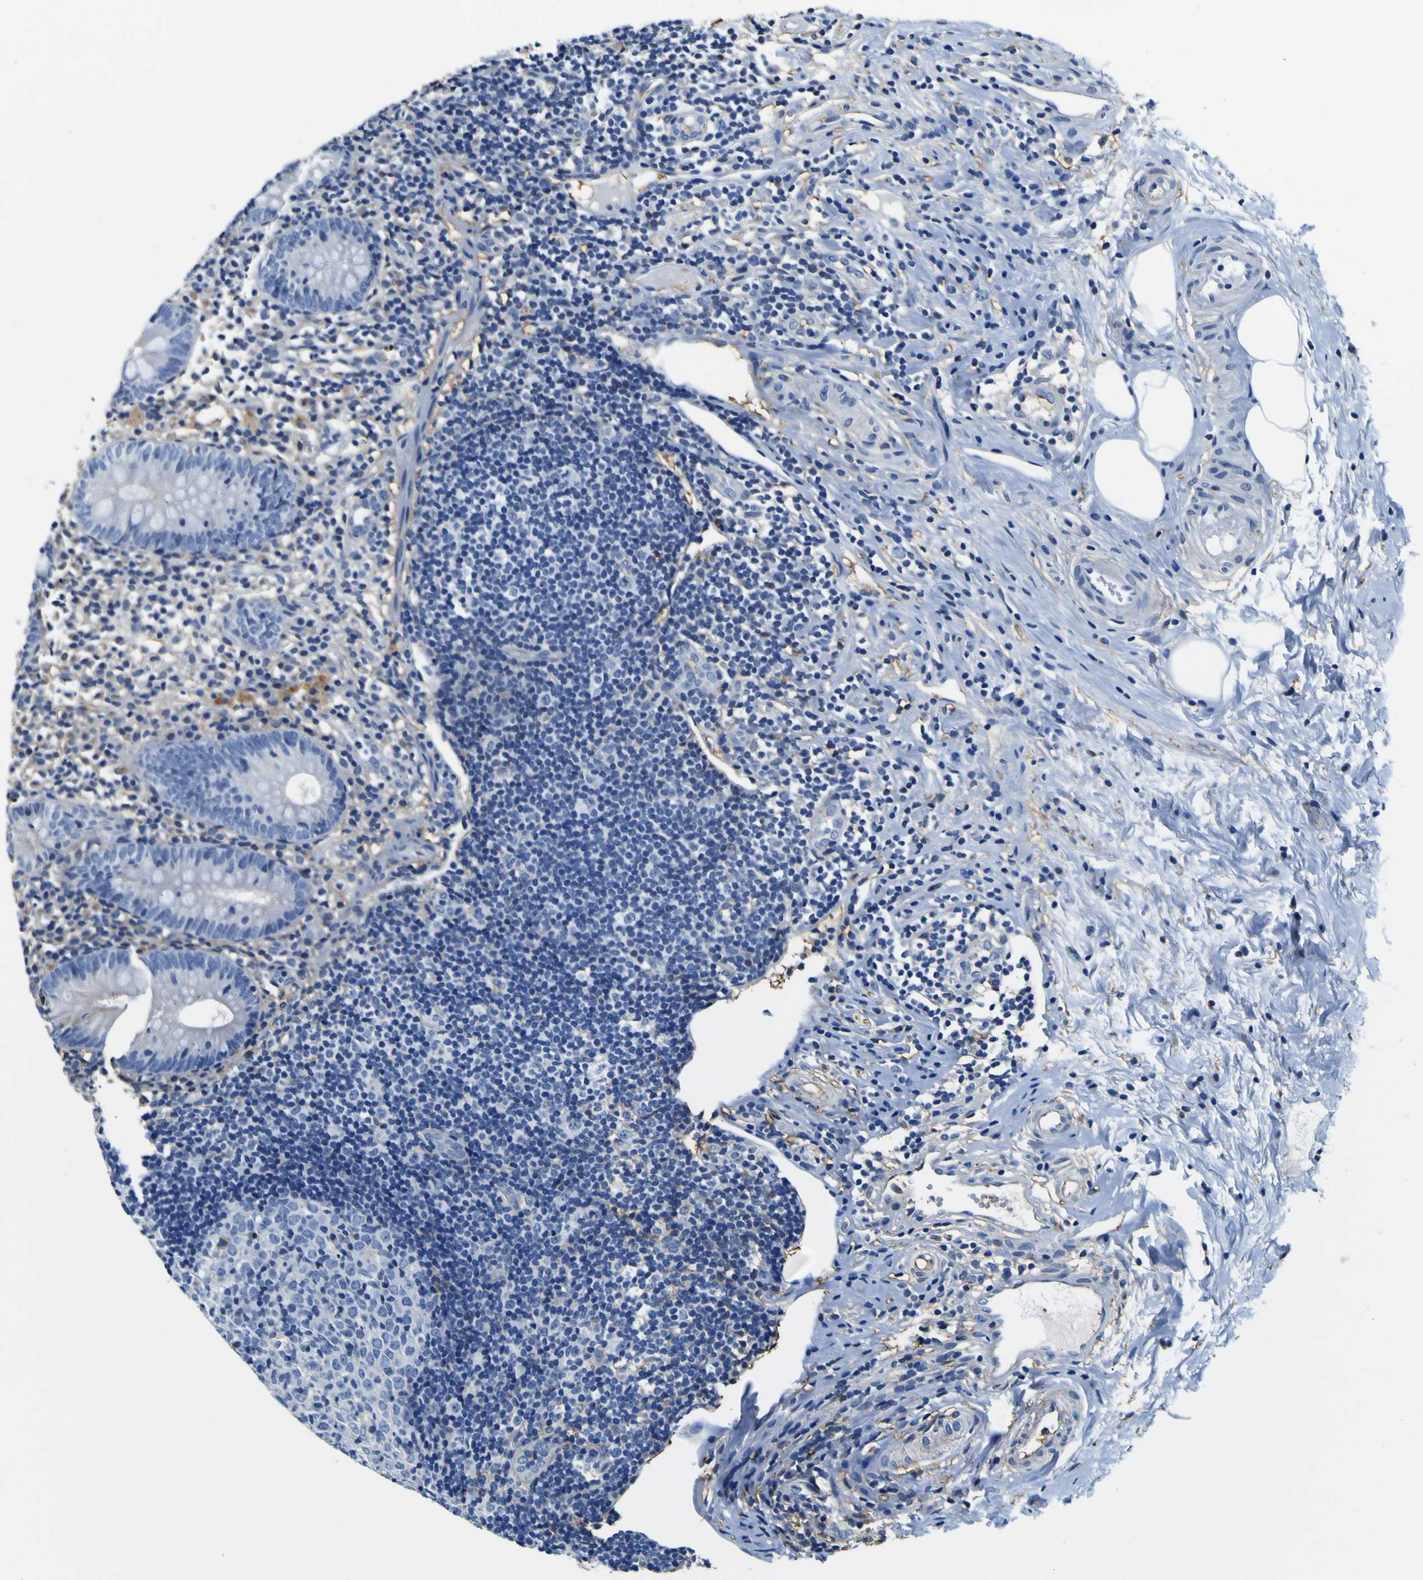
{"staining": {"intensity": "negative", "quantity": "none", "location": "none"}, "tissue": "appendix", "cell_type": "Glandular cells", "image_type": "normal", "snomed": [{"axis": "morphology", "description": "Normal tissue, NOS"}, {"axis": "topography", "description": "Appendix"}], "caption": "Image shows no protein expression in glandular cells of normal appendix.", "gene": "PXDN", "patient": {"sex": "female", "age": 20}}